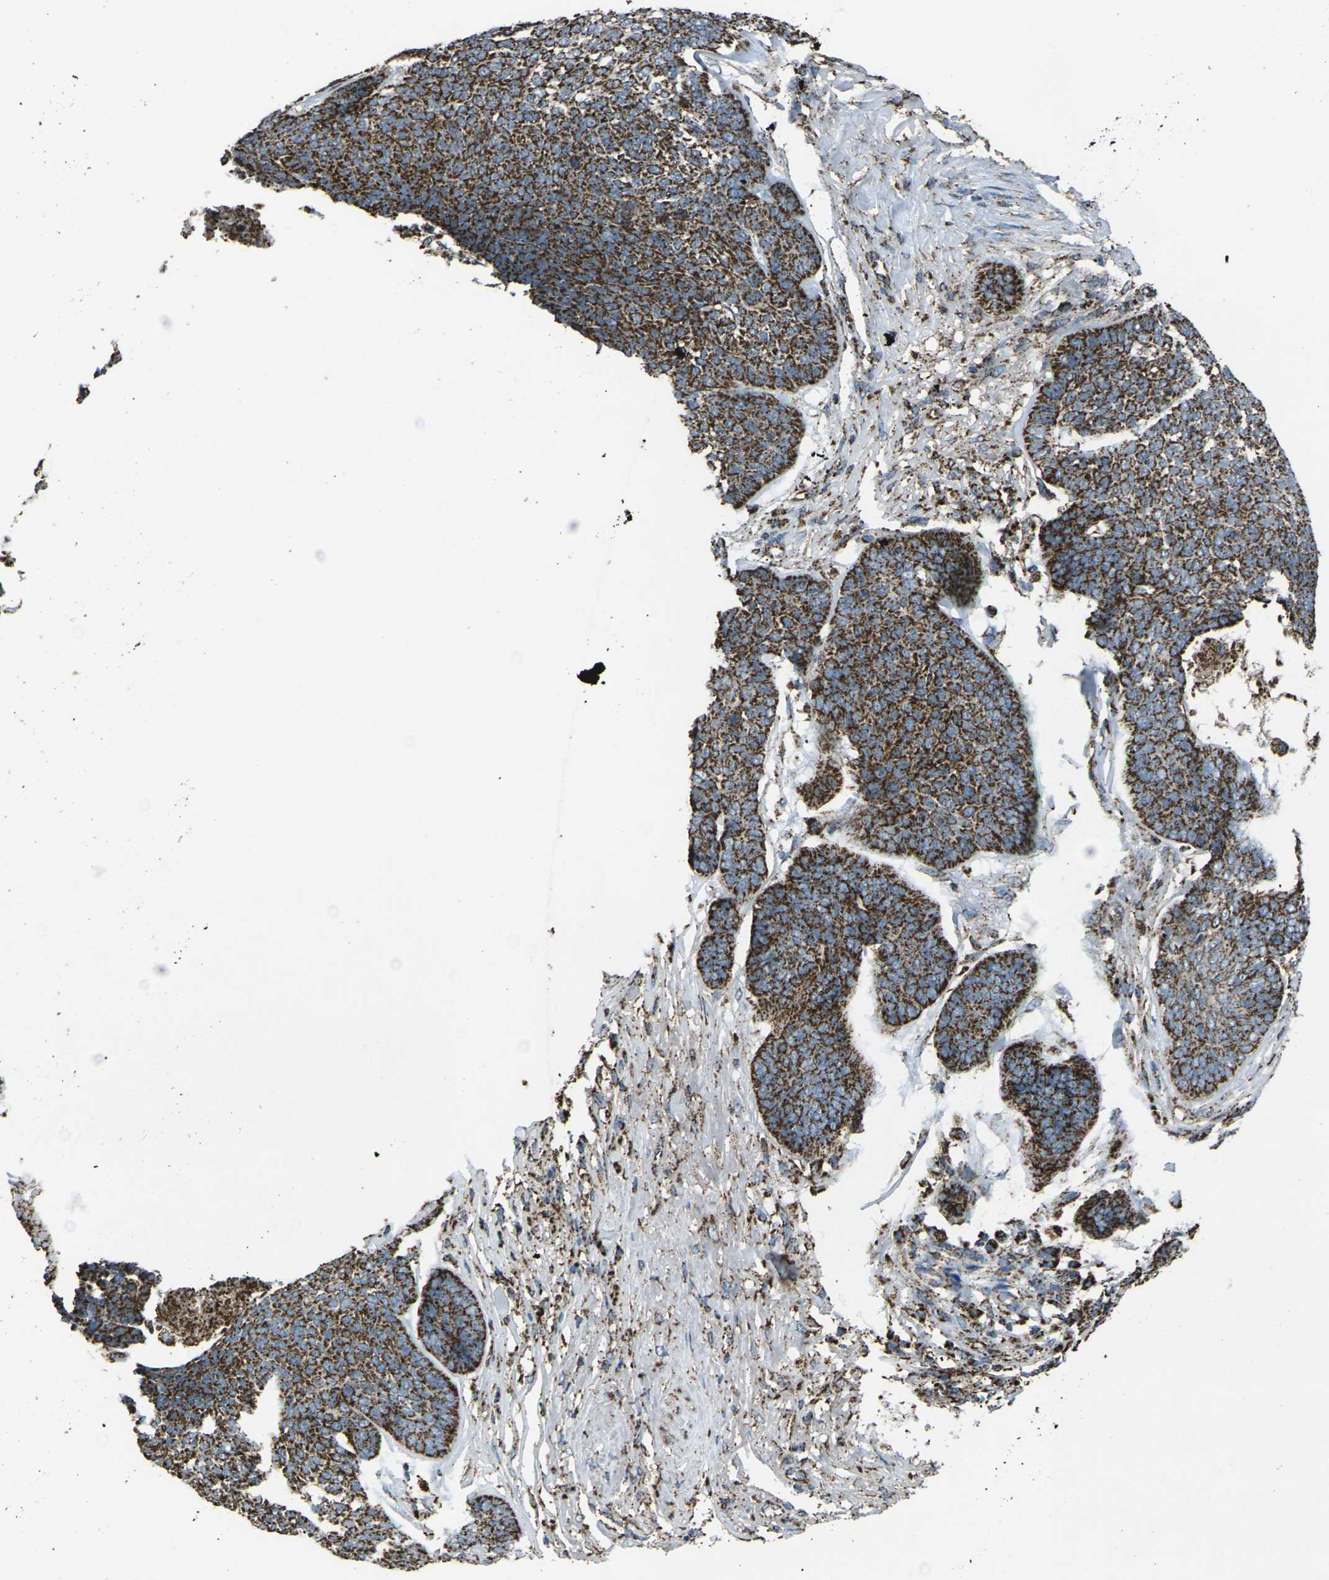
{"staining": {"intensity": "moderate", "quantity": ">75%", "location": "cytoplasmic/membranous"}, "tissue": "skin cancer", "cell_type": "Tumor cells", "image_type": "cancer", "snomed": [{"axis": "morphology", "description": "Basal cell carcinoma"}, {"axis": "topography", "description": "Skin"}], "caption": "Tumor cells display medium levels of moderate cytoplasmic/membranous expression in about >75% of cells in skin cancer.", "gene": "KLHL5", "patient": {"sex": "male", "age": 84}}